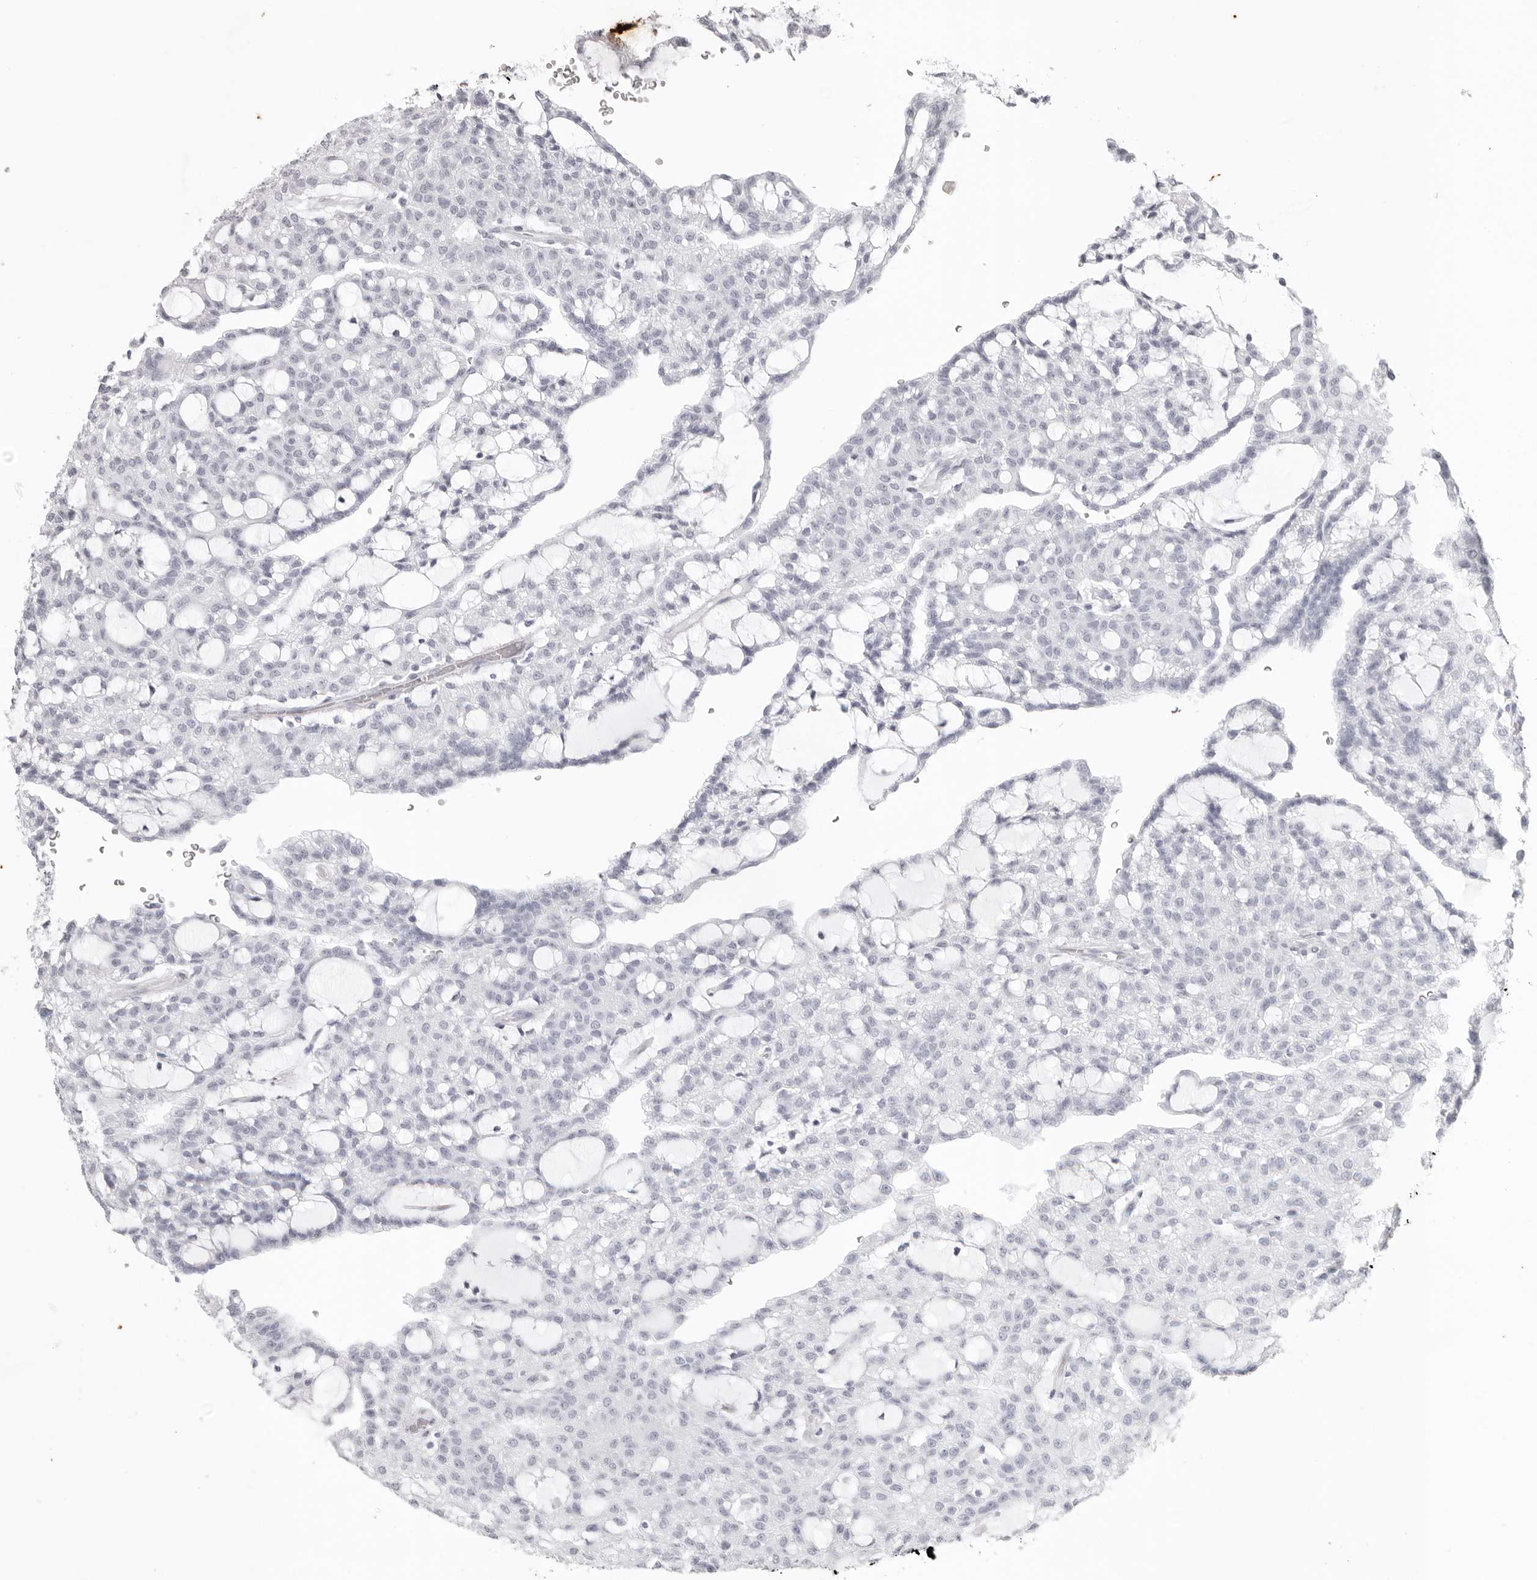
{"staining": {"intensity": "negative", "quantity": "none", "location": "none"}, "tissue": "renal cancer", "cell_type": "Tumor cells", "image_type": "cancer", "snomed": [{"axis": "morphology", "description": "Adenocarcinoma, NOS"}, {"axis": "topography", "description": "Kidney"}], "caption": "This is a micrograph of IHC staining of renal cancer (adenocarcinoma), which shows no staining in tumor cells.", "gene": "KLK9", "patient": {"sex": "male", "age": 63}}